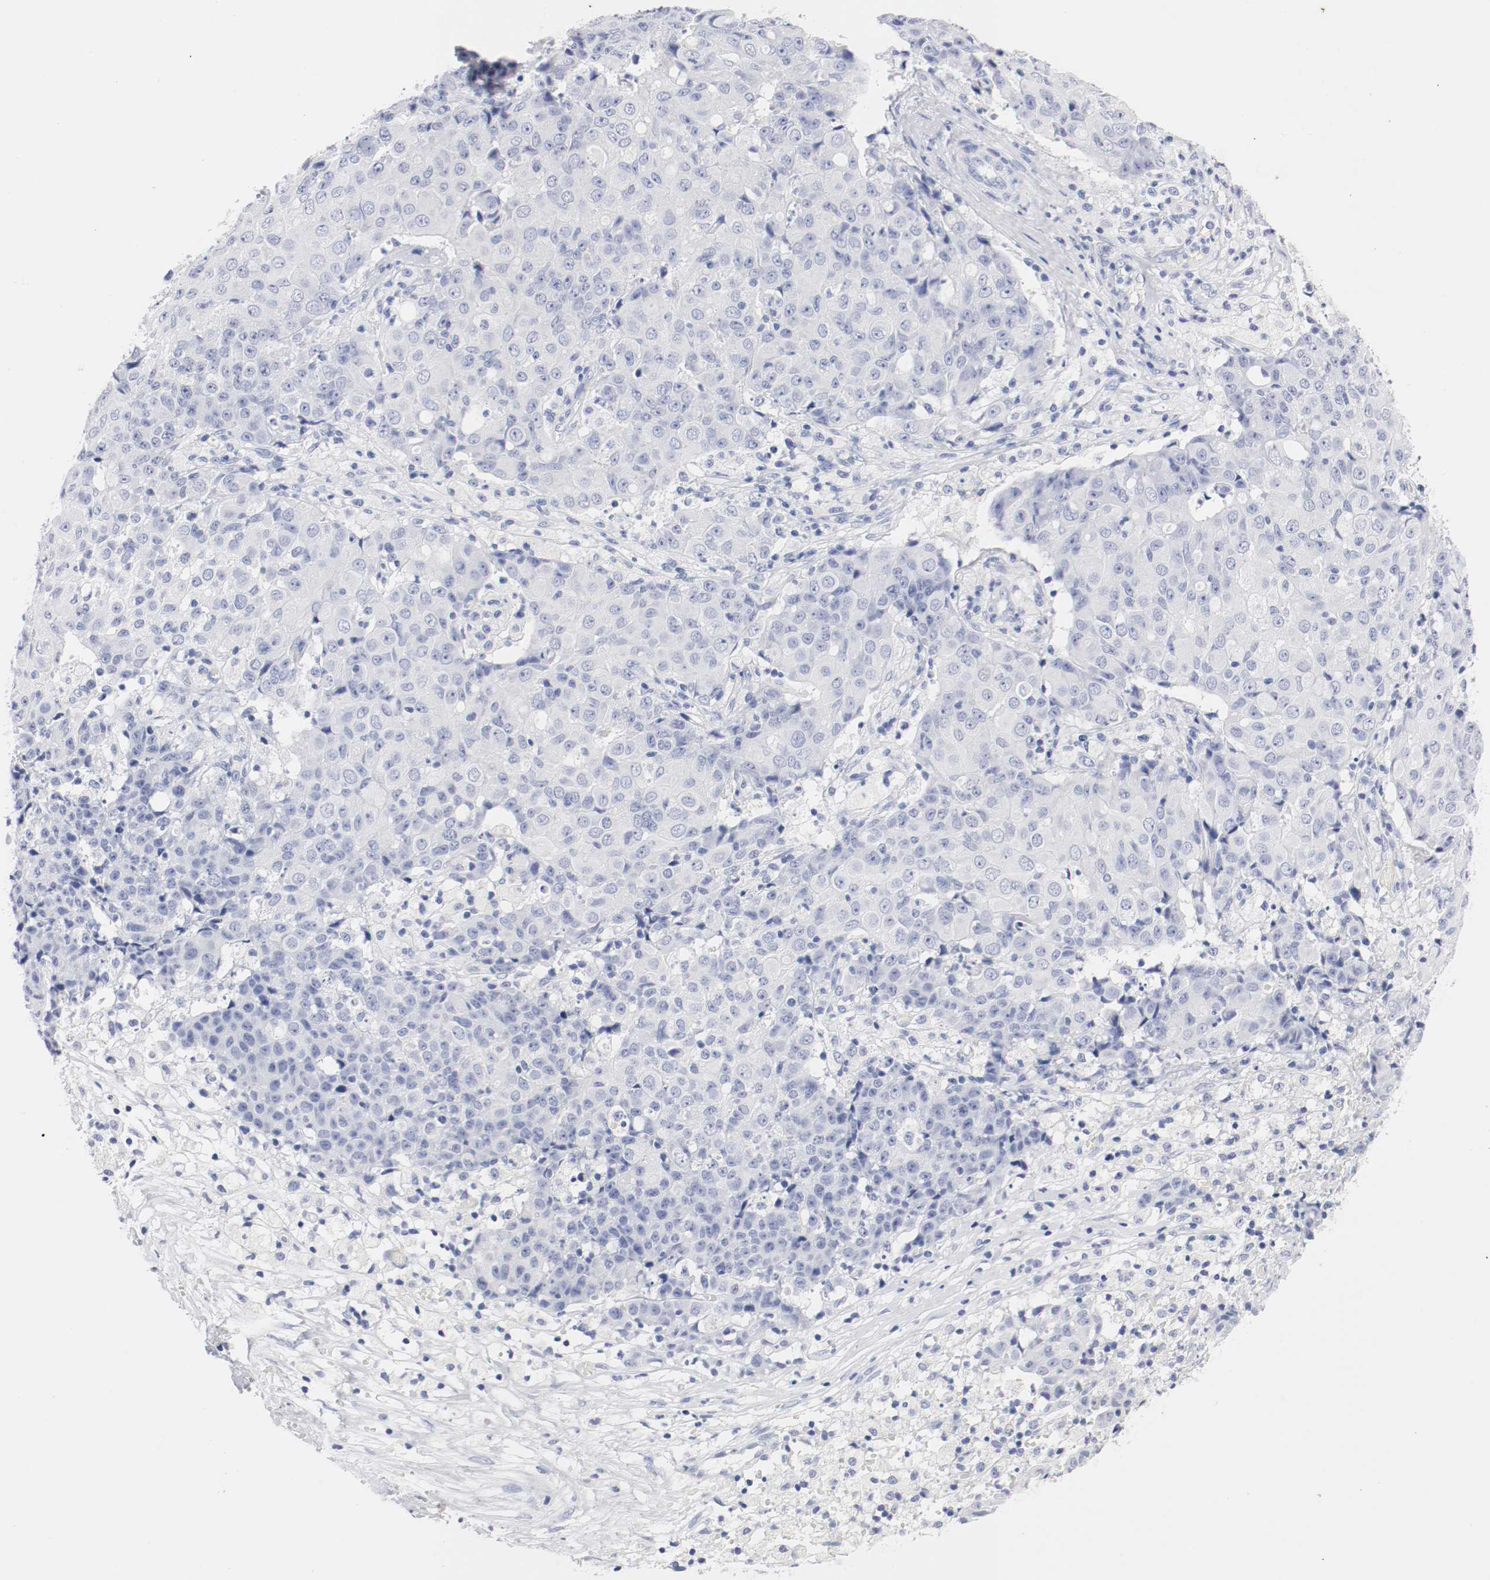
{"staining": {"intensity": "negative", "quantity": "none", "location": "none"}, "tissue": "ovarian cancer", "cell_type": "Tumor cells", "image_type": "cancer", "snomed": [{"axis": "morphology", "description": "Carcinoma, endometroid"}, {"axis": "topography", "description": "Ovary"}], "caption": "This is an immunohistochemistry (IHC) micrograph of human ovarian endometroid carcinoma. There is no expression in tumor cells.", "gene": "GAD1", "patient": {"sex": "female", "age": 42}}